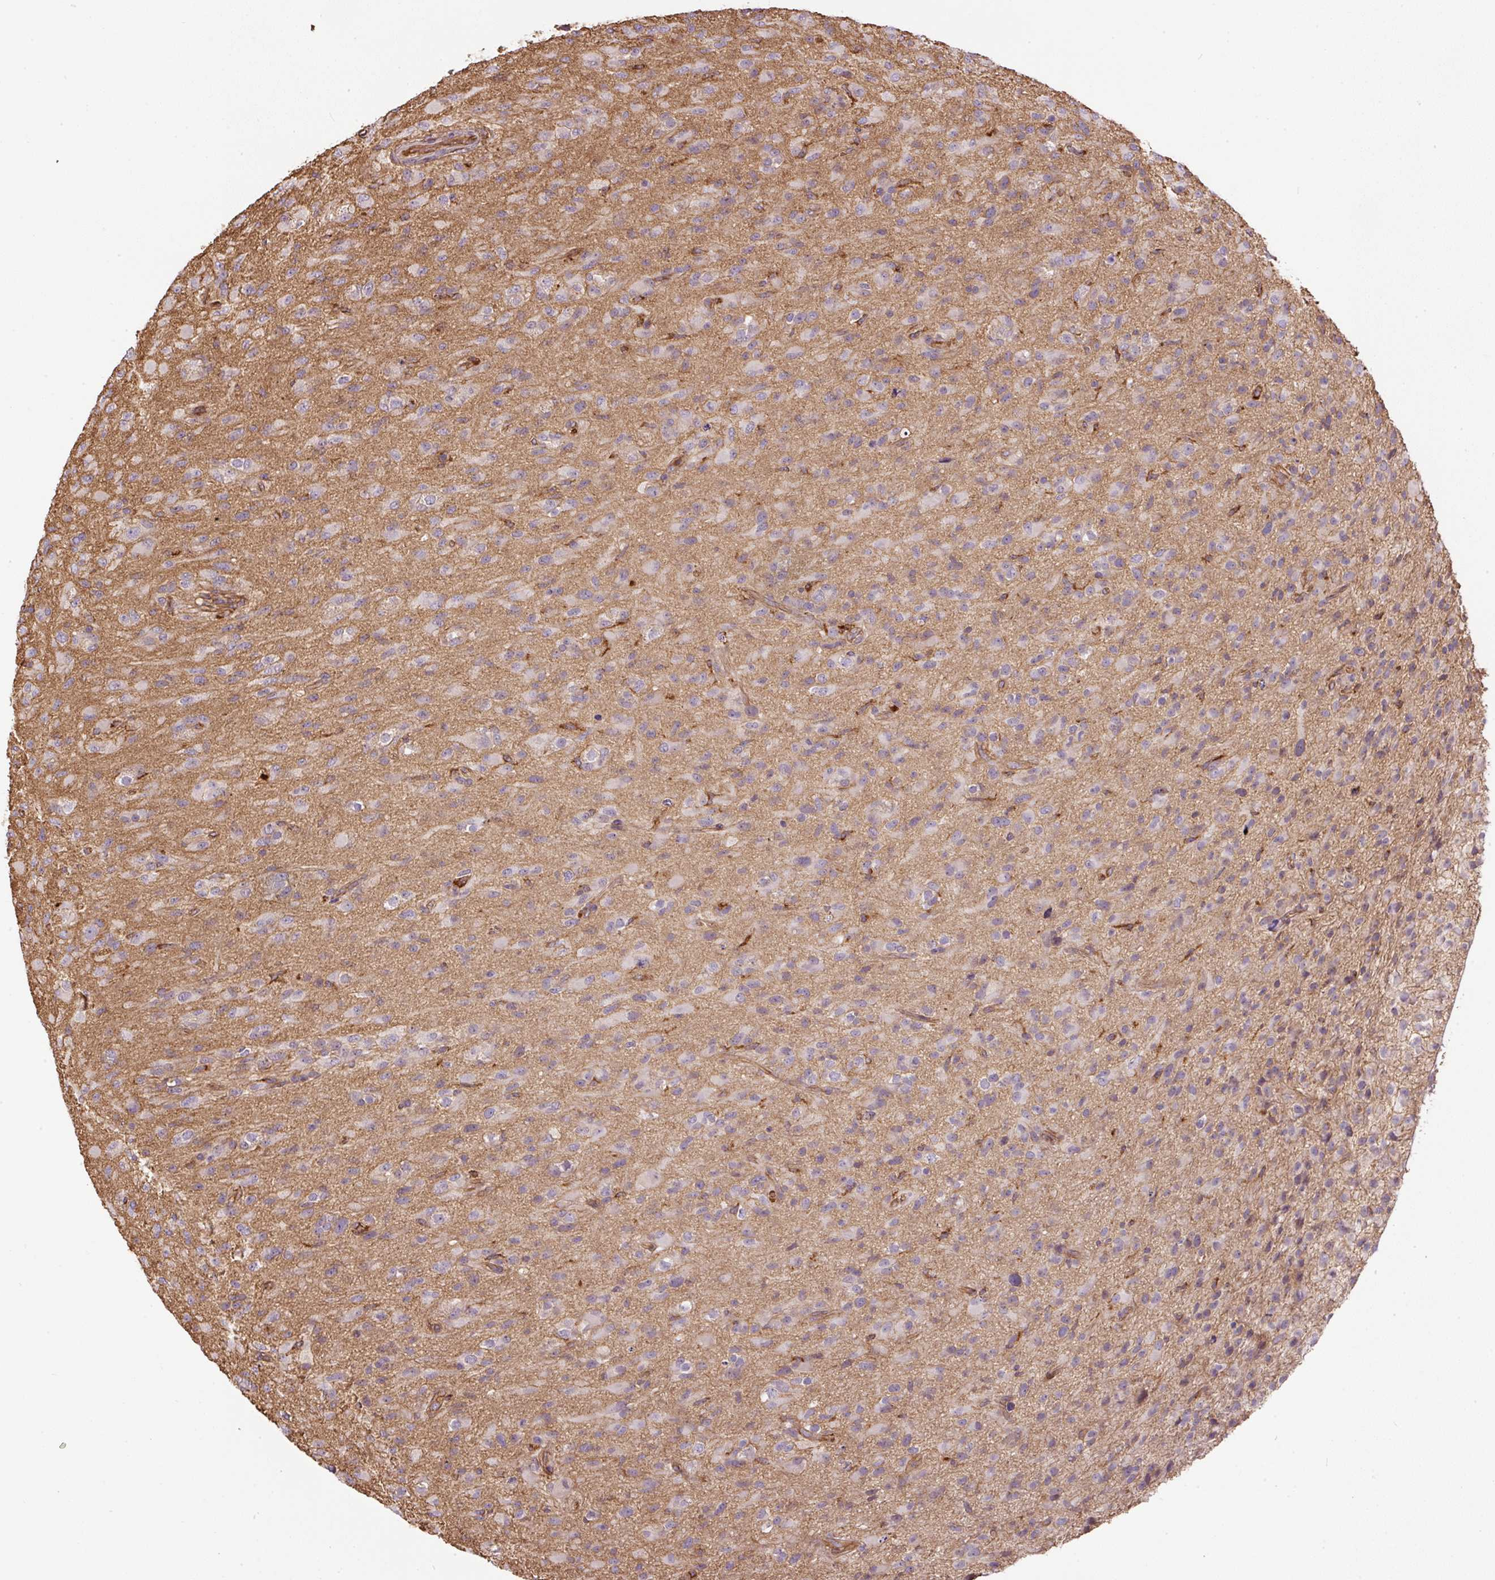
{"staining": {"intensity": "negative", "quantity": "none", "location": "none"}, "tissue": "glioma", "cell_type": "Tumor cells", "image_type": "cancer", "snomed": [{"axis": "morphology", "description": "Glioma, malignant, Low grade"}, {"axis": "topography", "description": "Brain"}], "caption": "Immunohistochemical staining of human glioma reveals no significant staining in tumor cells.", "gene": "B3GALT5", "patient": {"sex": "male", "age": 65}}